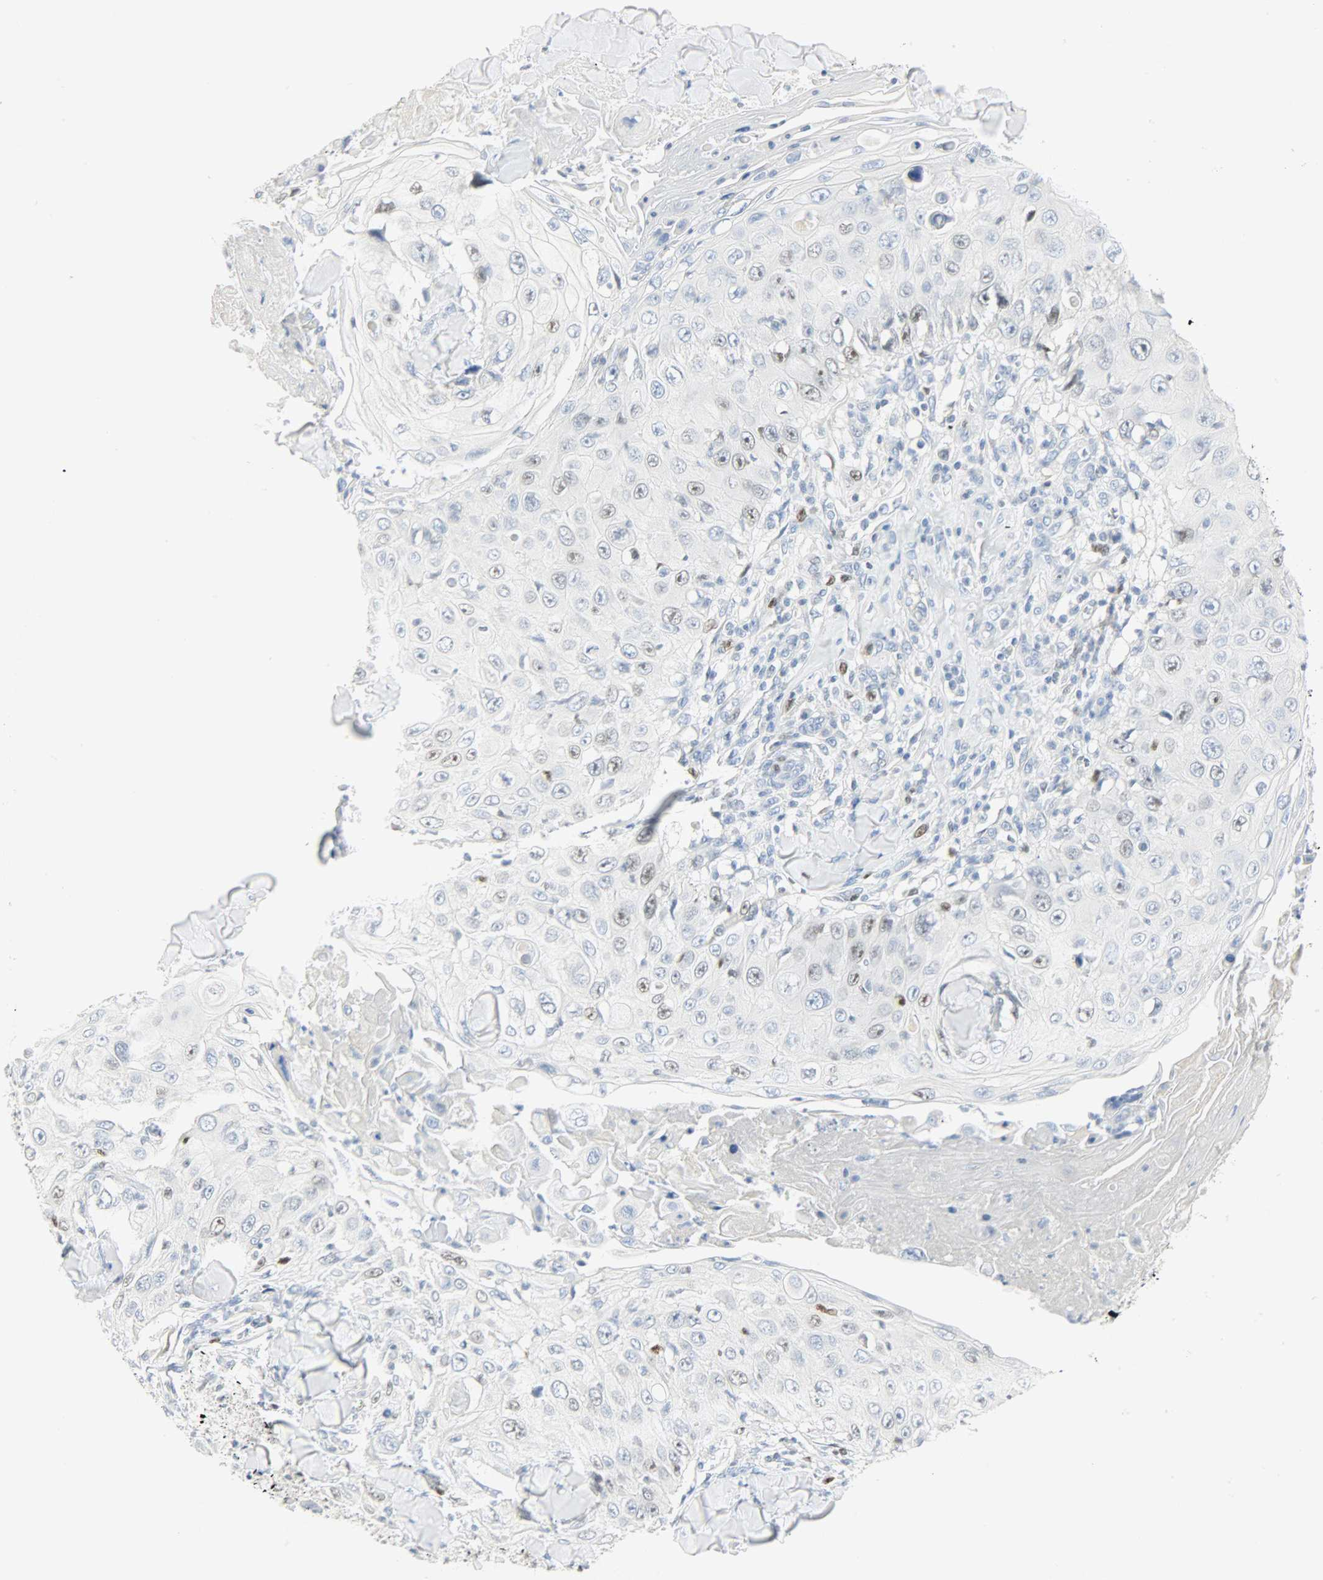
{"staining": {"intensity": "weak", "quantity": "<25%", "location": "nuclear"}, "tissue": "skin cancer", "cell_type": "Tumor cells", "image_type": "cancer", "snomed": [{"axis": "morphology", "description": "Squamous cell carcinoma, NOS"}, {"axis": "topography", "description": "Skin"}], "caption": "Immunohistochemistry (IHC) of skin squamous cell carcinoma demonstrates no staining in tumor cells.", "gene": "HELLS", "patient": {"sex": "male", "age": 86}}